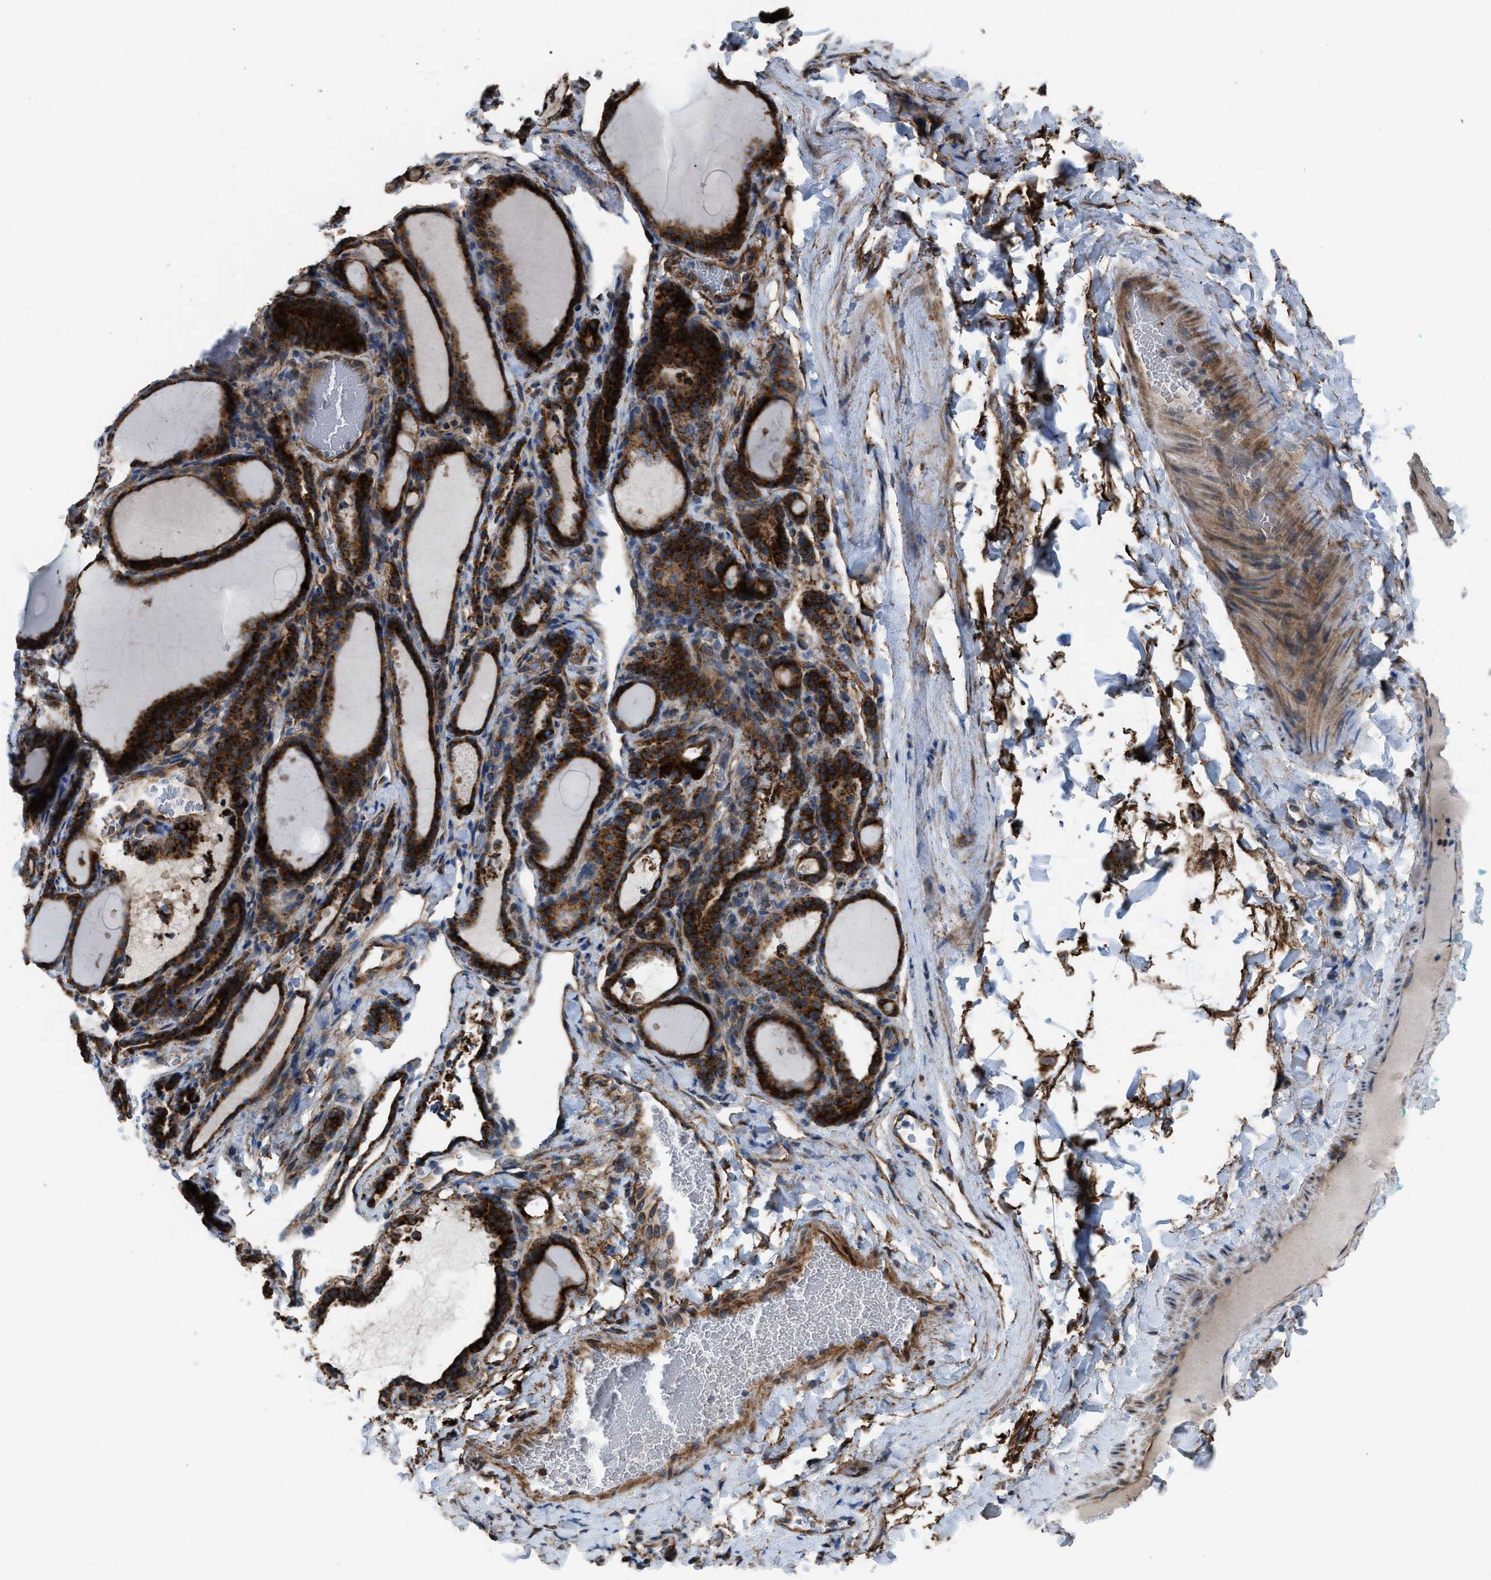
{"staining": {"intensity": "strong", "quantity": ">75%", "location": "cytoplasmic/membranous"}, "tissue": "thyroid gland", "cell_type": "Glandular cells", "image_type": "normal", "snomed": [{"axis": "morphology", "description": "Normal tissue, NOS"}, {"axis": "topography", "description": "Thyroid gland"}], "caption": "This micrograph demonstrates immunohistochemistry (IHC) staining of unremarkable human thyroid gland, with high strong cytoplasmic/membranous staining in about >75% of glandular cells.", "gene": "SLC10A3", "patient": {"sex": "female", "age": 28}}